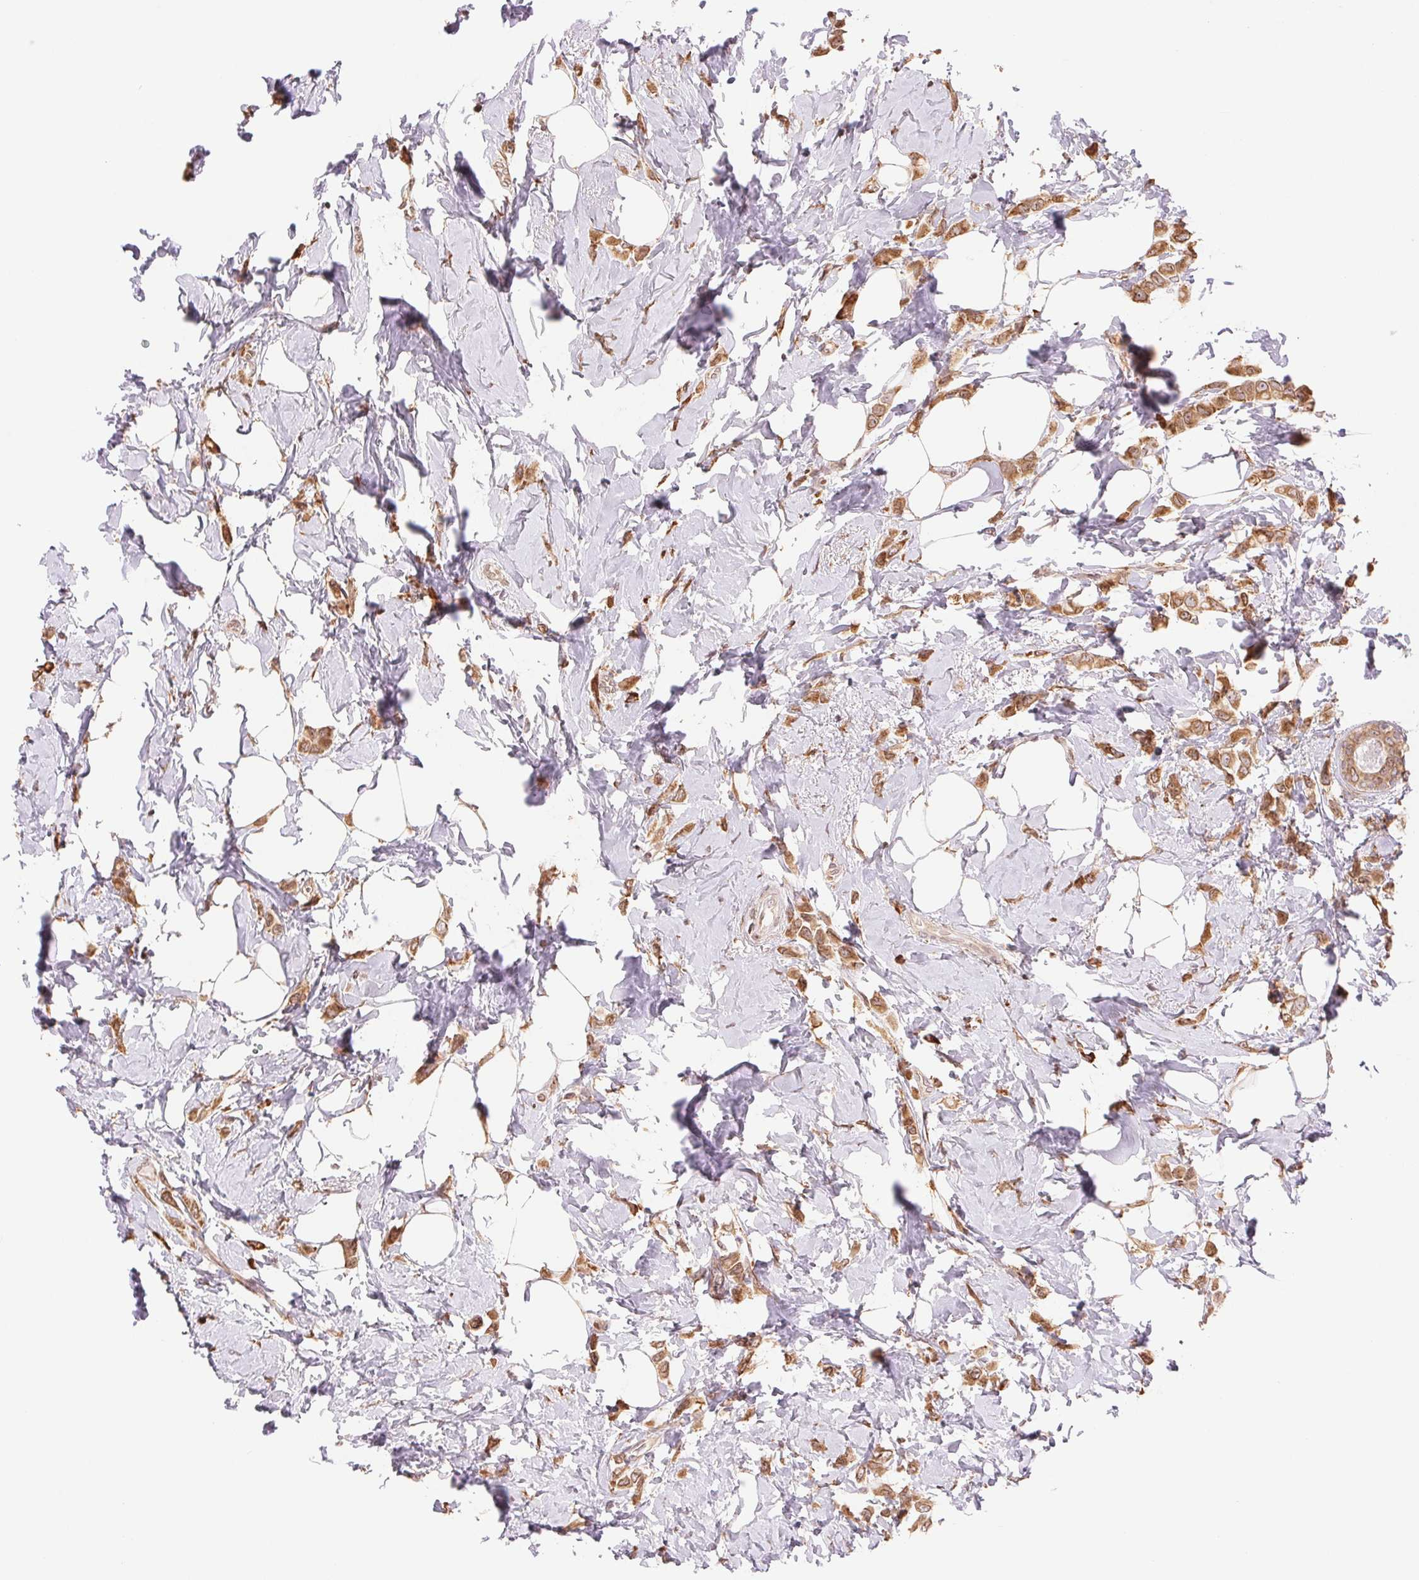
{"staining": {"intensity": "moderate", "quantity": ">75%", "location": "cytoplasmic/membranous"}, "tissue": "breast cancer", "cell_type": "Tumor cells", "image_type": "cancer", "snomed": [{"axis": "morphology", "description": "Lobular carcinoma"}, {"axis": "topography", "description": "Breast"}], "caption": "Immunohistochemical staining of lobular carcinoma (breast) demonstrates medium levels of moderate cytoplasmic/membranous protein staining in about >75% of tumor cells. Immunohistochemistry stains the protein in brown and the nuclei are stained blue.", "gene": "RPN1", "patient": {"sex": "female", "age": 66}}